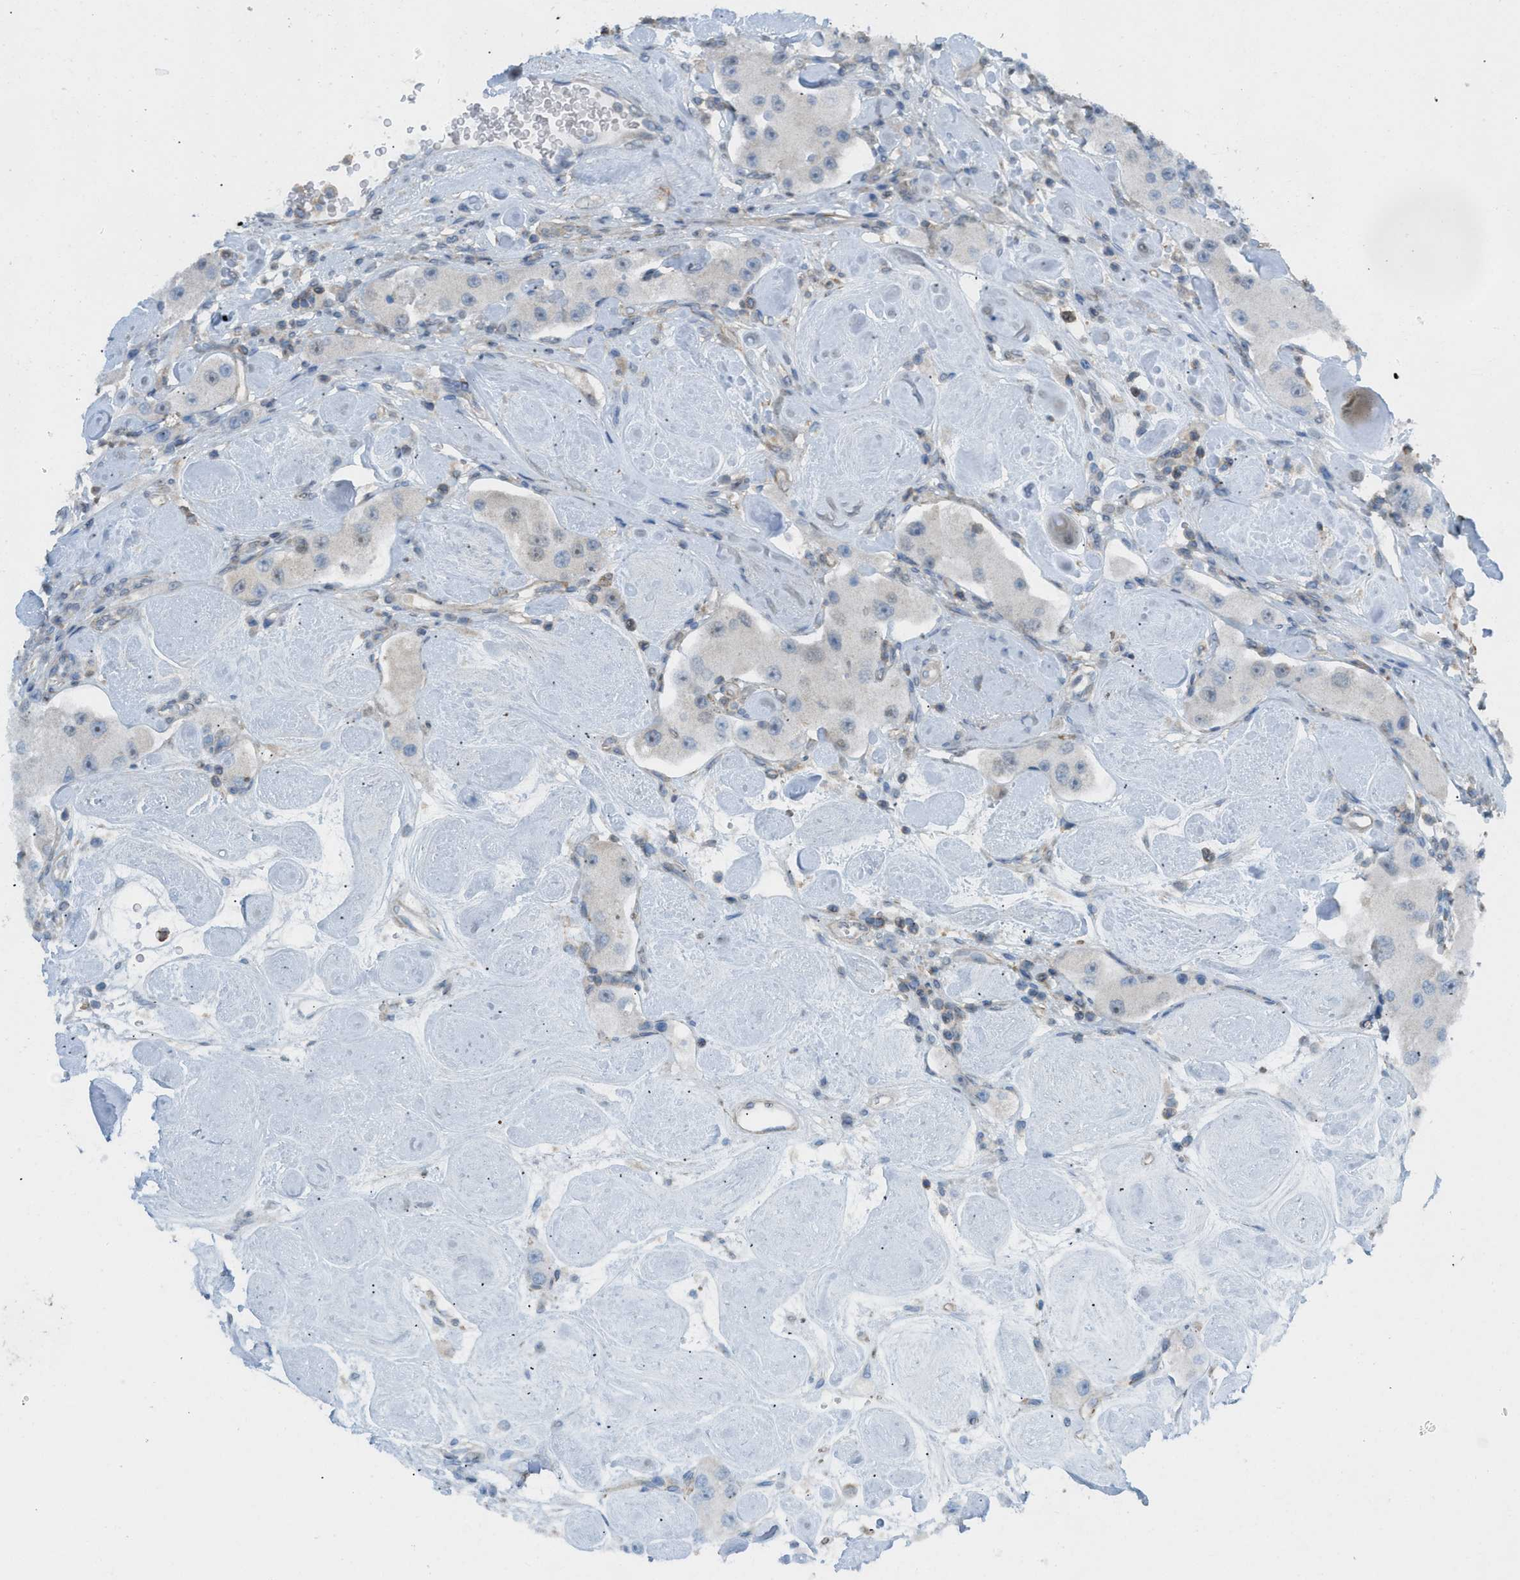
{"staining": {"intensity": "weak", "quantity": "<25%", "location": "nuclear"}, "tissue": "carcinoid", "cell_type": "Tumor cells", "image_type": "cancer", "snomed": [{"axis": "morphology", "description": "Carcinoid, malignant, NOS"}, {"axis": "topography", "description": "Pancreas"}], "caption": "Immunohistochemical staining of human carcinoid (malignant) shows no significant positivity in tumor cells.", "gene": "E2F1", "patient": {"sex": "male", "age": 41}}